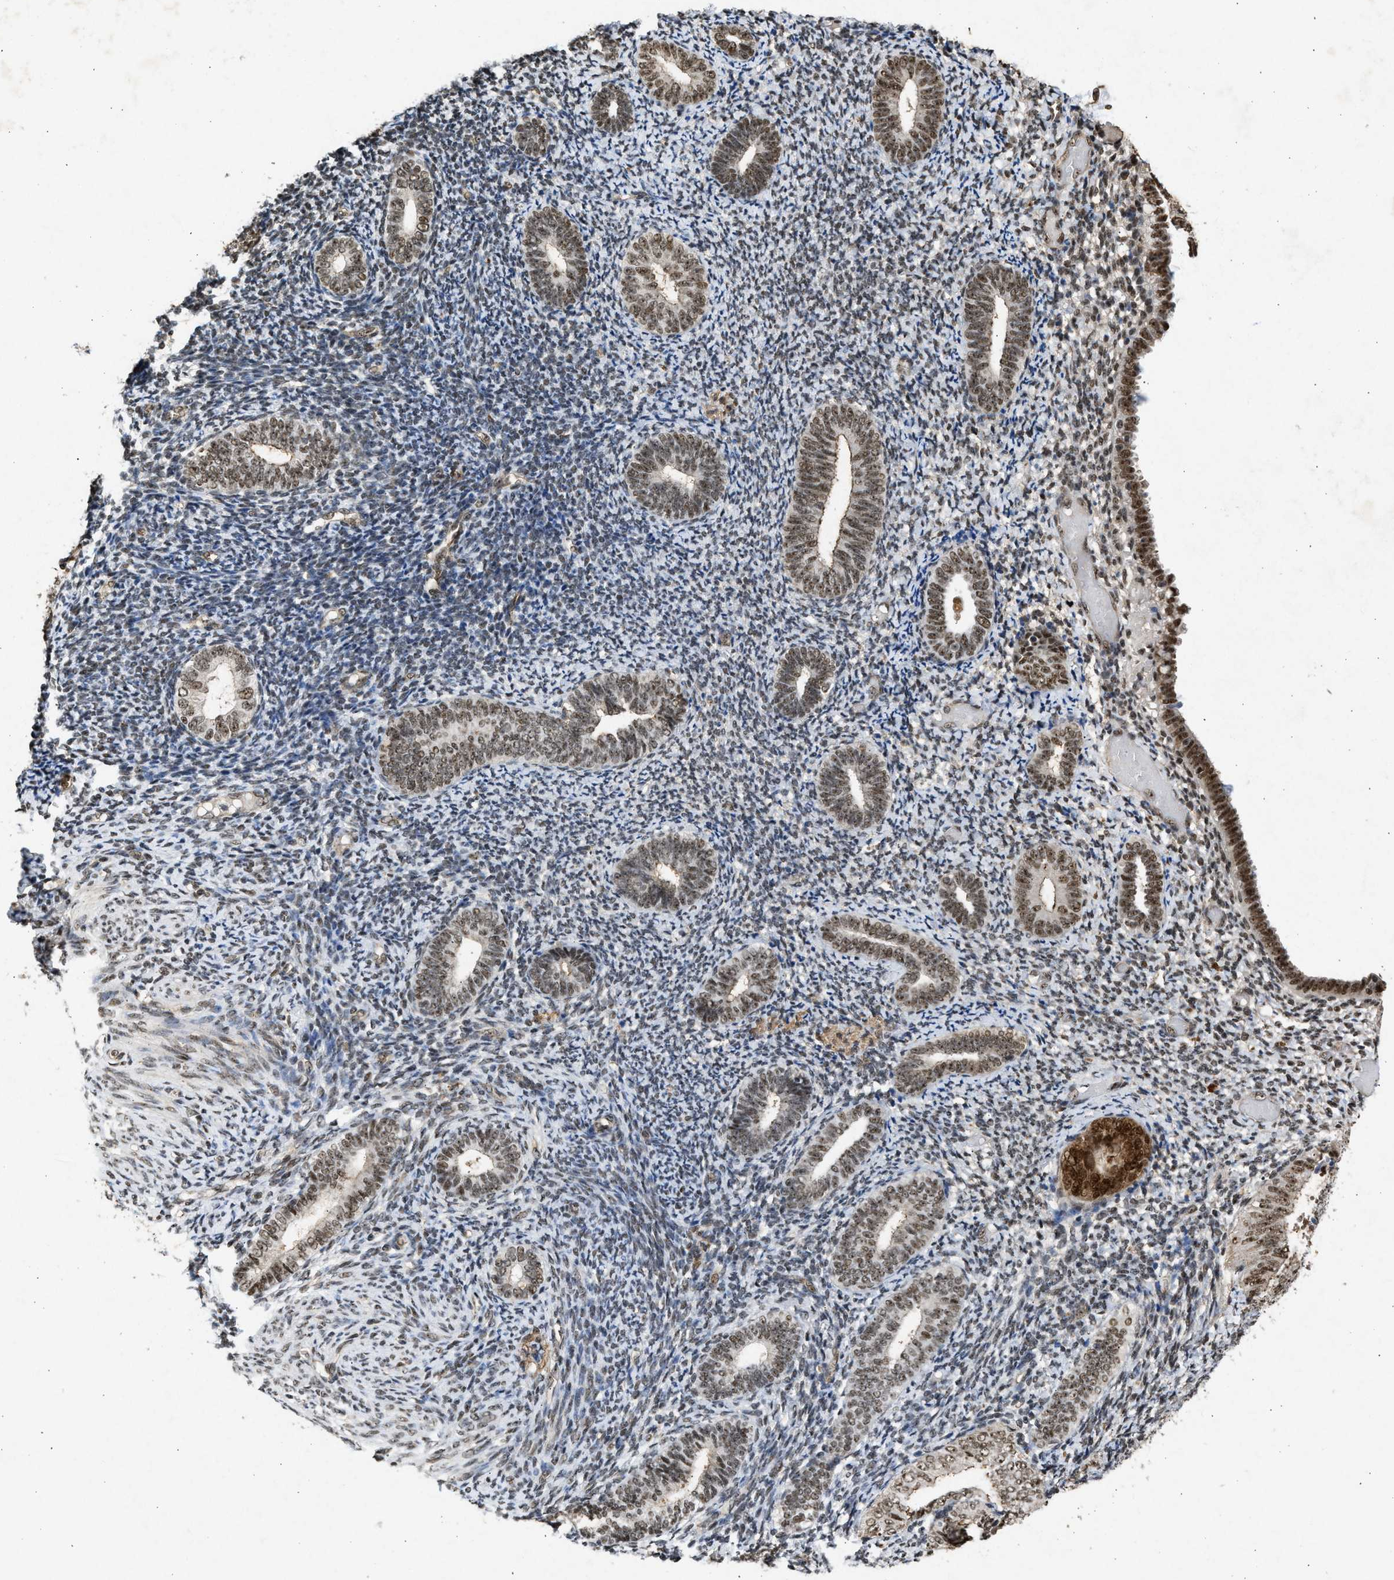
{"staining": {"intensity": "moderate", "quantity": ">75%", "location": "nuclear"}, "tissue": "endometrium", "cell_type": "Cells in endometrial stroma", "image_type": "normal", "snomed": [{"axis": "morphology", "description": "Normal tissue, NOS"}, {"axis": "topography", "description": "Endometrium"}], "caption": "Moderate nuclear positivity is appreciated in about >75% of cells in endometrial stroma in normal endometrium. Immunohistochemistry stains the protein of interest in brown and the nuclei are stained blue.", "gene": "TFDP2", "patient": {"sex": "female", "age": 66}}